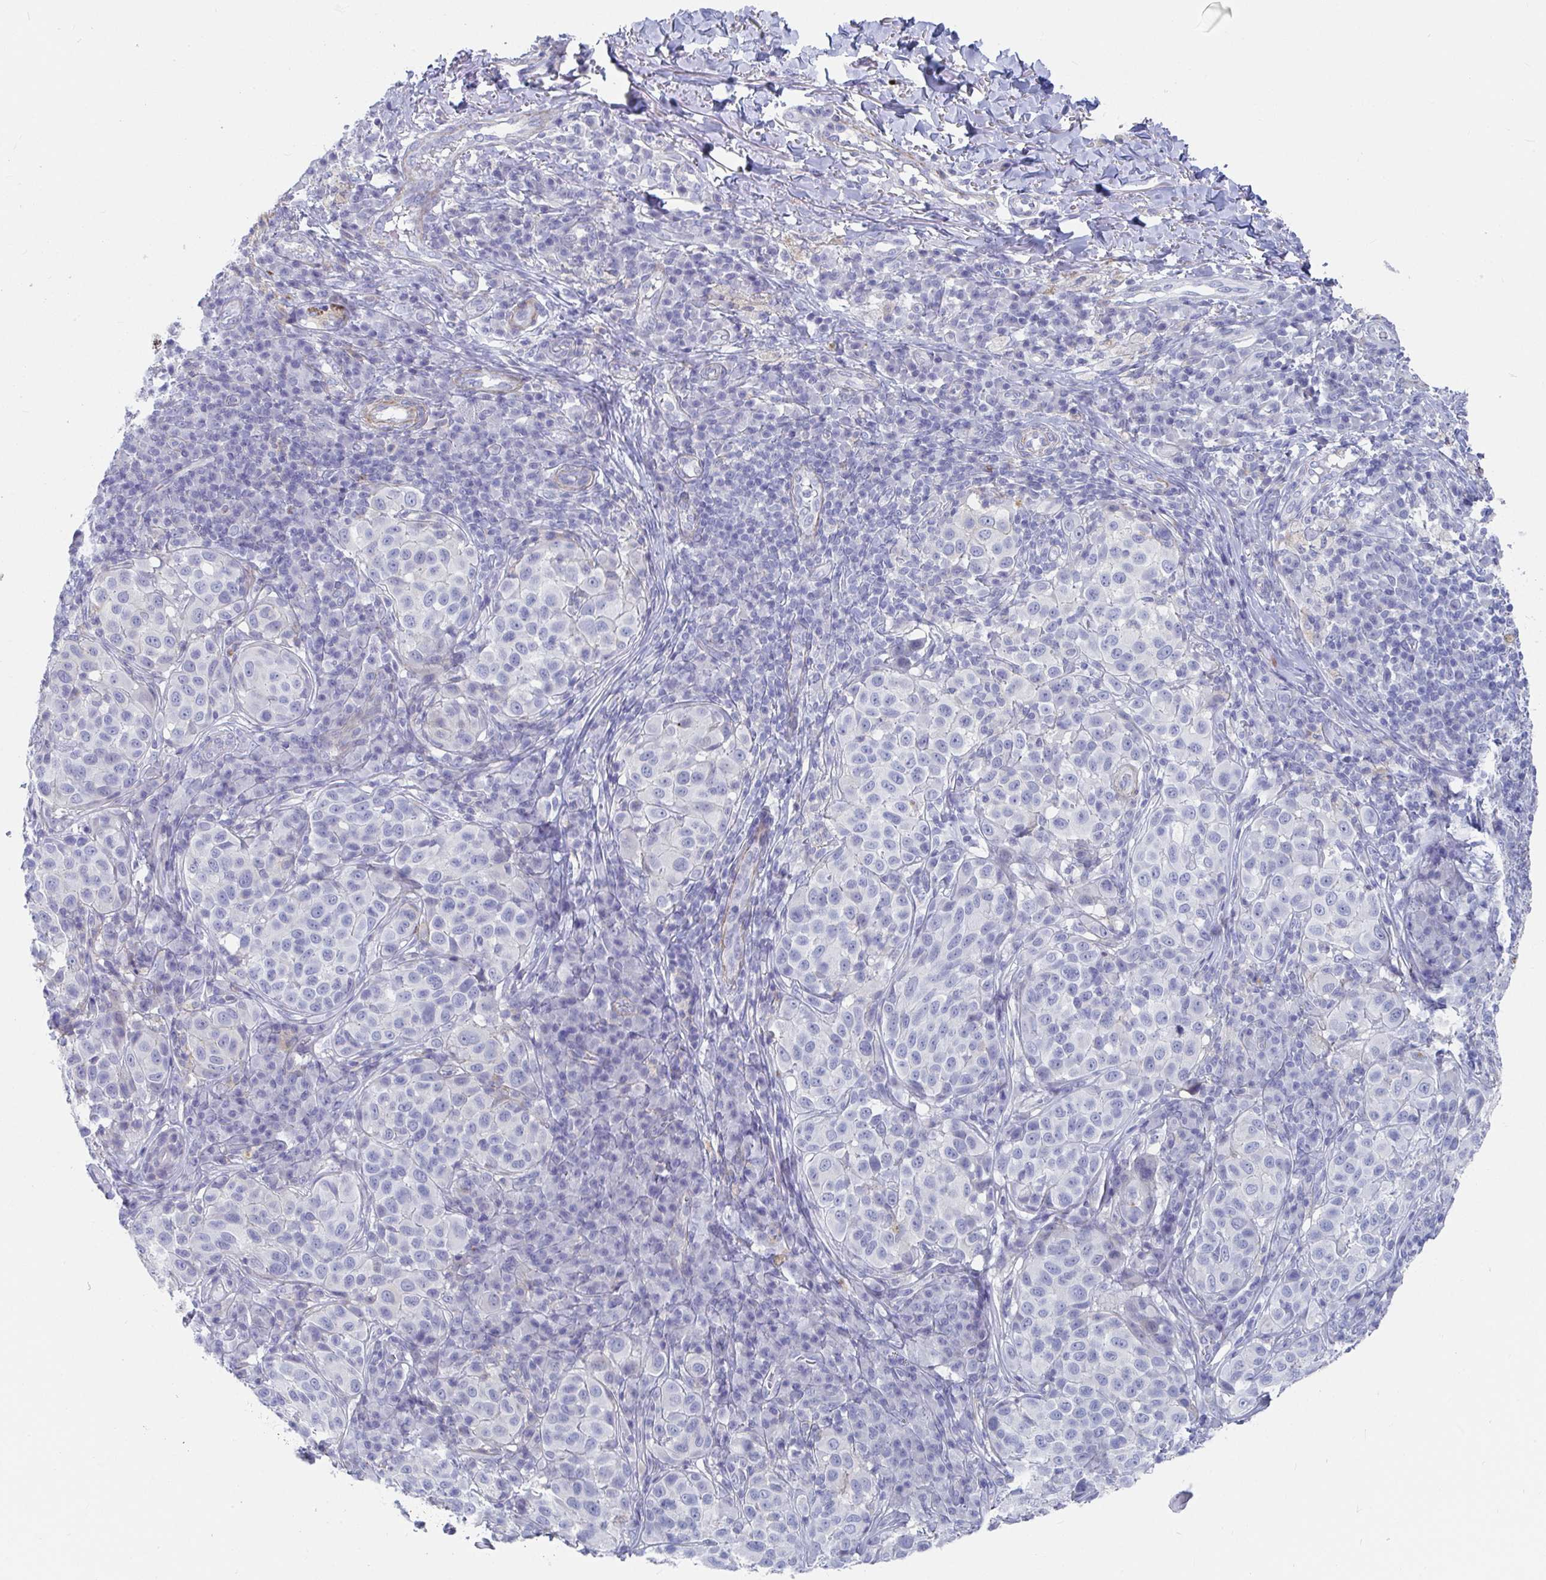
{"staining": {"intensity": "negative", "quantity": "none", "location": "none"}, "tissue": "melanoma", "cell_type": "Tumor cells", "image_type": "cancer", "snomed": [{"axis": "morphology", "description": "Malignant melanoma, NOS"}, {"axis": "topography", "description": "Skin"}], "caption": "IHC photomicrograph of human melanoma stained for a protein (brown), which shows no staining in tumor cells. The staining was performed using DAB to visualize the protein expression in brown, while the nuclei were stained in blue with hematoxylin (Magnification: 20x).", "gene": "ZFP82", "patient": {"sex": "male", "age": 38}}